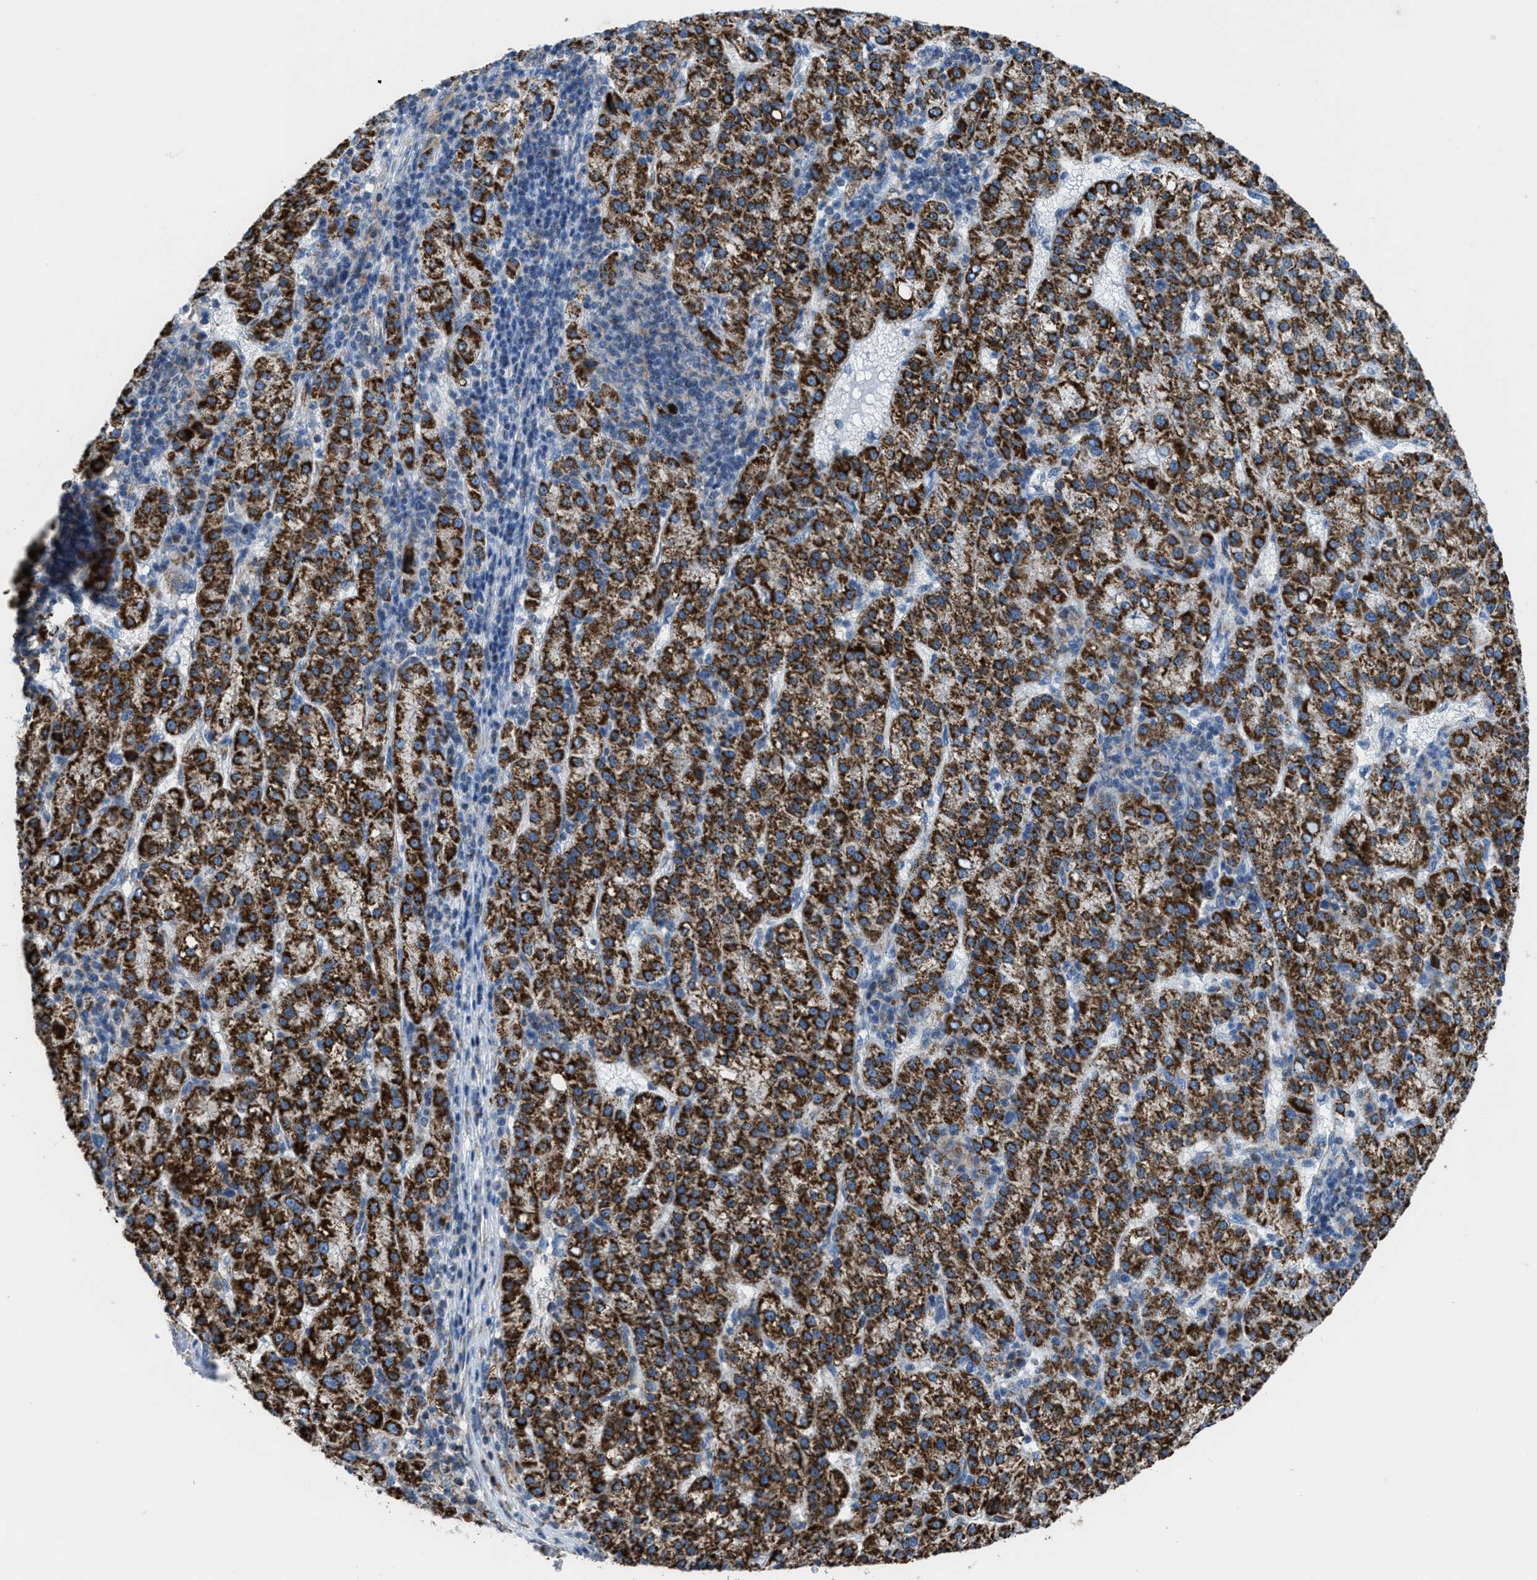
{"staining": {"intensity": "strong", "quantity": ">75%", "location": "cytoplasmic/membranous"}, "tissue": "liver cancer", "cell_type": "Tumor cells", "image_type": "cancer", "snomed": [{"axis": "morphology", "description": "Carcinoma, Hepatocellular, NOS"}, {"axis": "topography", "description": "Liver"}], "caption": "A high amount of strong cytoplasmic/membranous positivity is appreciated in approximately >75% of tumor cells in liver hepatocellular carcinoma tissue. (IHC, brightfield microscopy, high magnification).", "gene": "ETFB", "patient": {"sex": "female", "age": 58}}